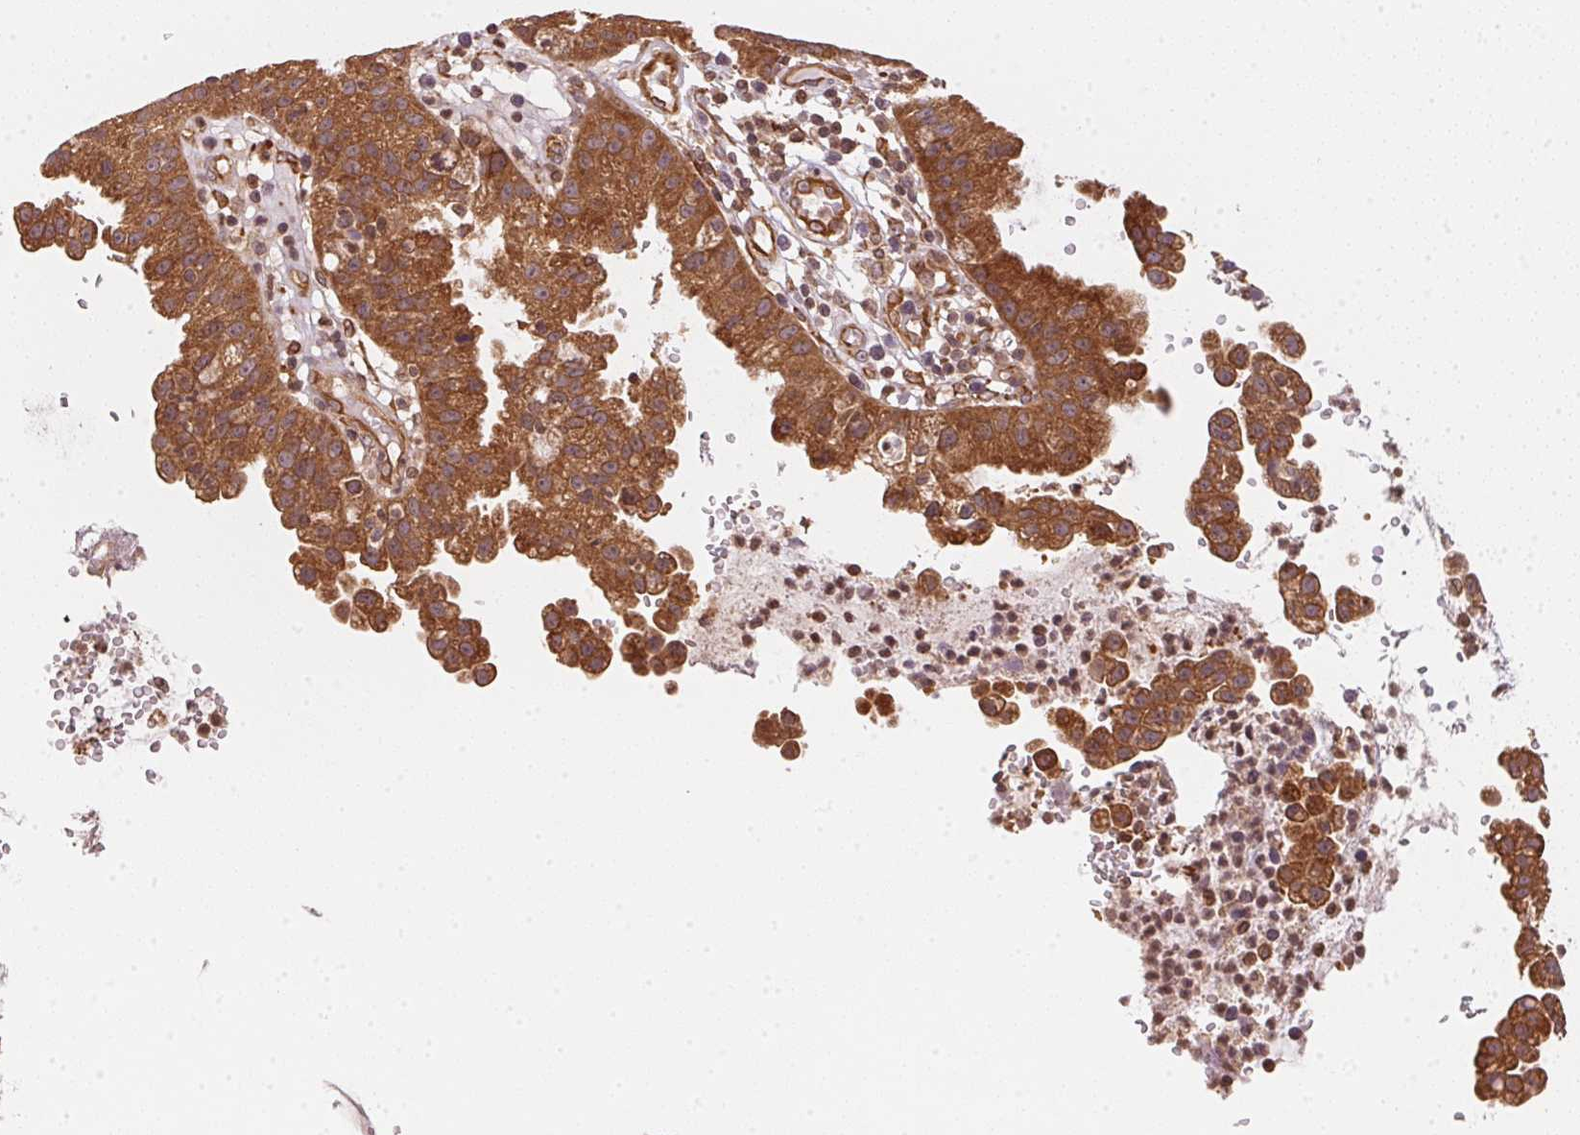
{"staining": {"intensity": "strong", "quantity": ">75%", "location": "cytoplasmic/membranous"}, "tissue": "cervical cancer", "cell_type": "Tumor cells", "image_type": "cancer", "snomed": [{"axis": "morphology", "description": "Adenocarcinoma, NOS"}, {"axis": "topography", "description": "Cervix"}], "caption": "Immunohistochemistry (IHC) photomicrograph of neoplastic tissue: adenocarcinoma (cervical) stained using immunohistochemistry (IHC) displays high levels of strong protein expression localized specifically in the cytoplasmic/membranous of tumor cells, appearing as a cytoplasmic/membranous brown color.", "gene": "STRN4", "patient": {"sex": "female", "age": 34}}